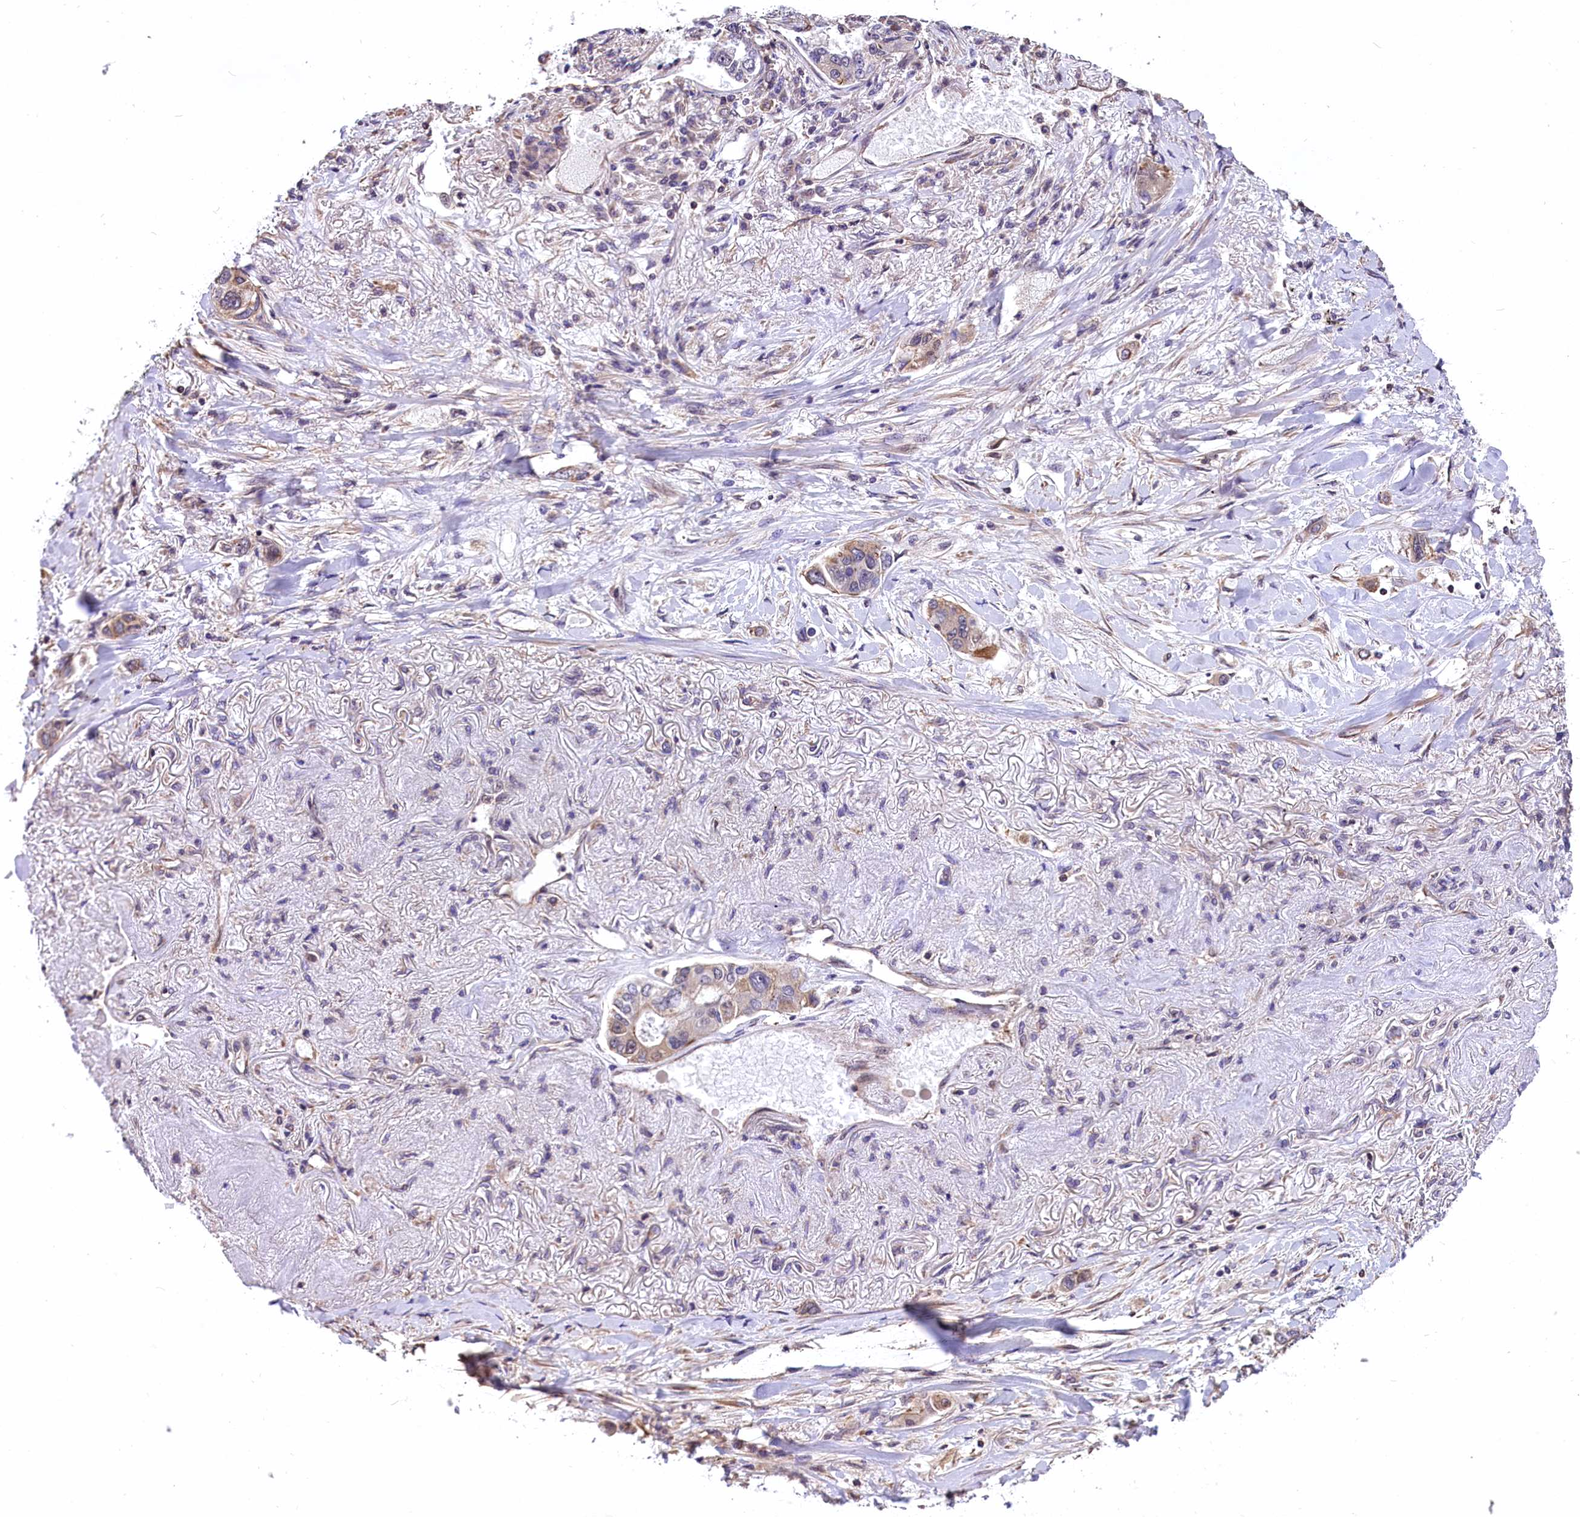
{"staining": {"intensity": "weak", "quantity": "25%-75%", "location": "cytoplasmic/membranous,nuclear"}, "tissue": "lung cancer", "cell_type": "Tumor cells", "image_type": "cancer", "snomed": [{"axis": "morphology", "description": "Adenocarcinoma, NOS"}, {"axis": "topography", "description": "Lung"}], "caption": "Approximately 25%-75% of tumor cells in human lung cancer reveal weak cytoplasmic/membranous and nuclear protein expression as visualized by brown immunohistochemical staining.", "gene": "ZC3H4", "patient": {"sex": "male", "age": 49}}